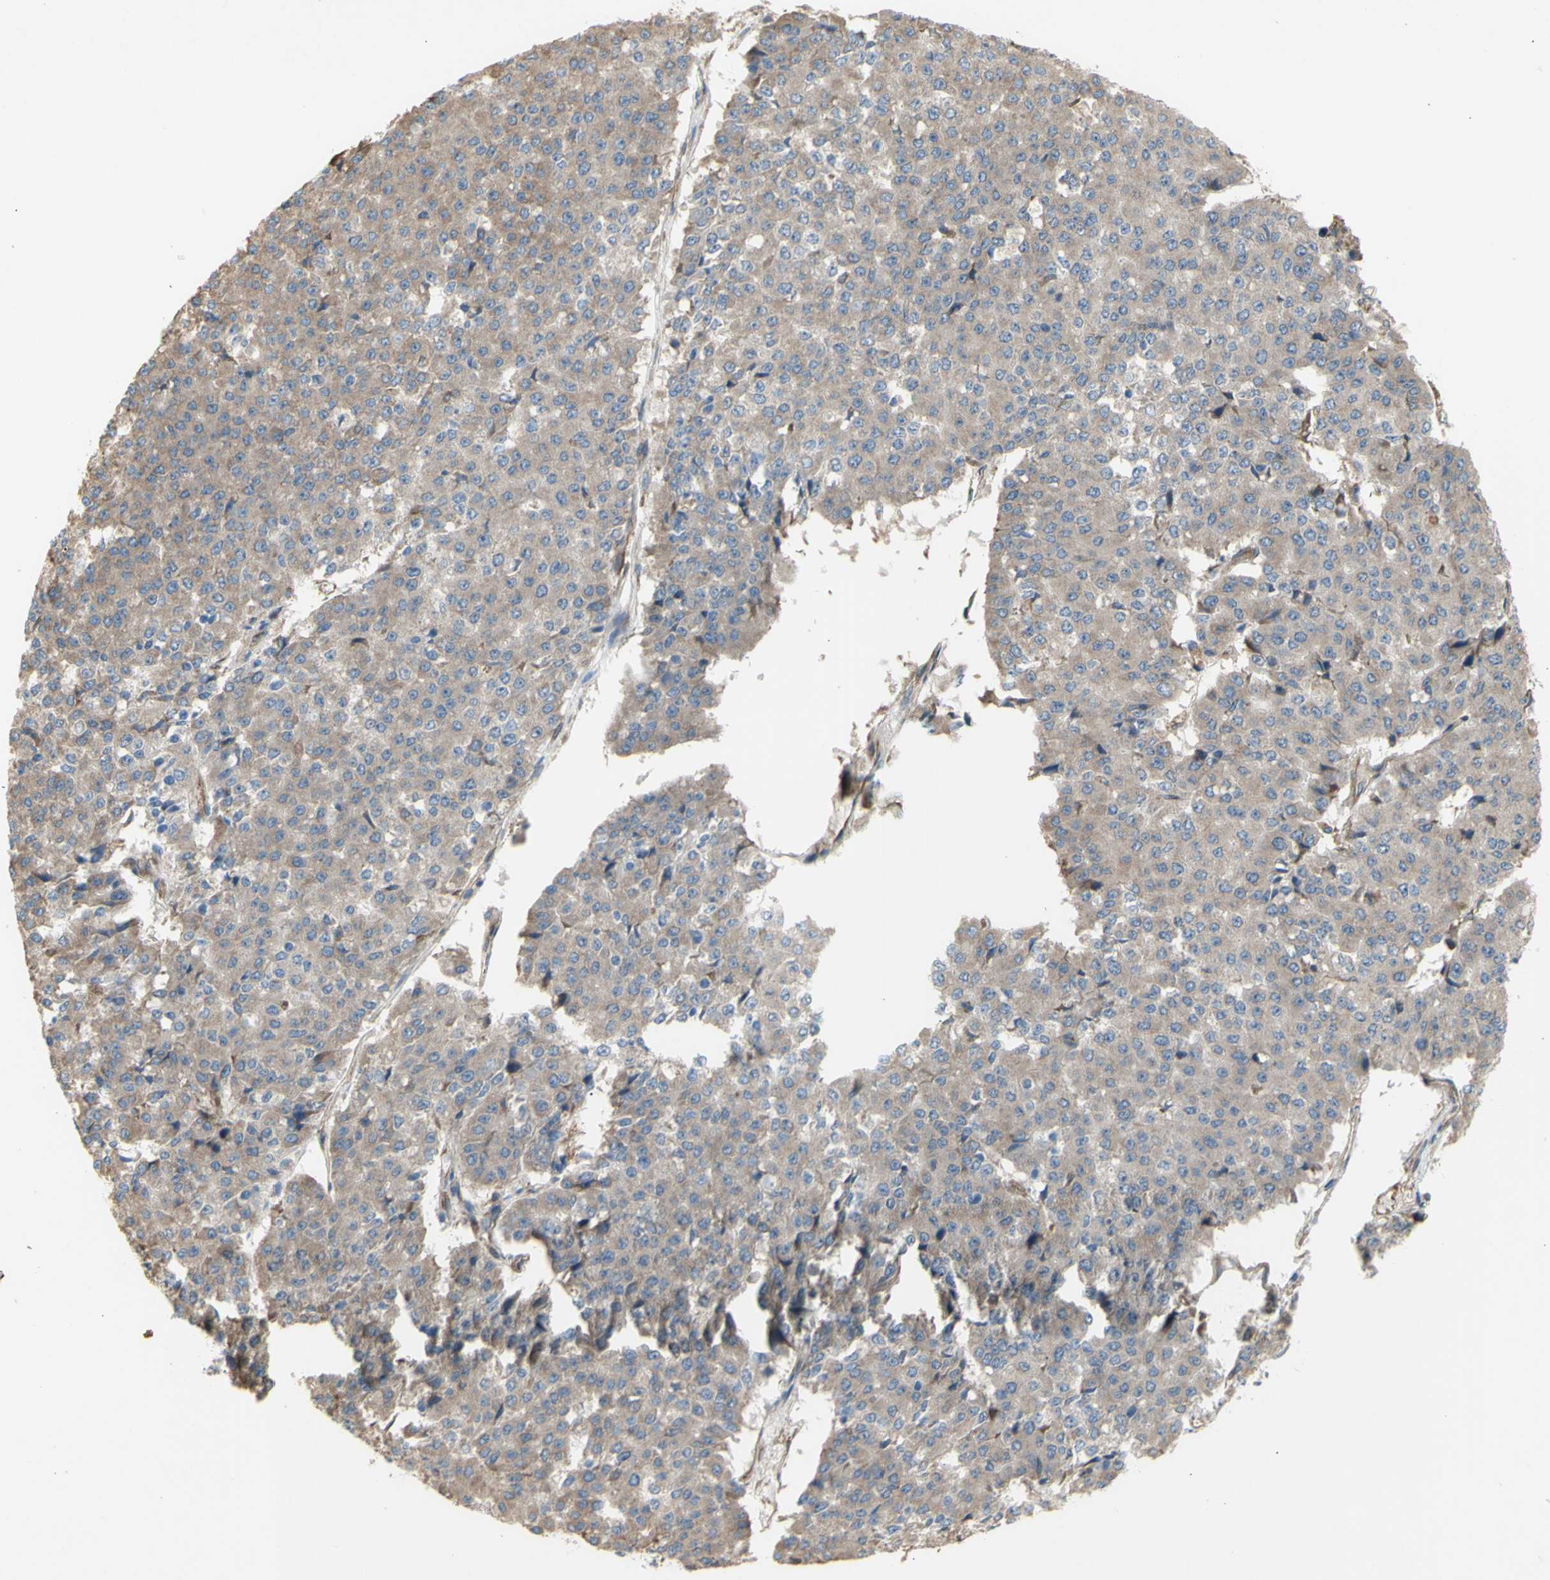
{"staining": {"intensity": "weak", "quantity": ">75%", "location": "cytoplasmic/membranous"}, "tissue": "pancreatic cancer", "cell_type": "Tumor cells", "image_type": "cancer", "snomed": [{"axis": "morphology", "description": "Adenocarcinoma, NOS"}, {"axis": "topography", "description": "Pancreas"}], "caption": "A brown stain shows weak cytoplasmic/membranous staining of a protein in human pancreatic adenocarcinoma tumor cells.", "gene": "KLC1", "patient": {"sex": "male", "age": 50}}